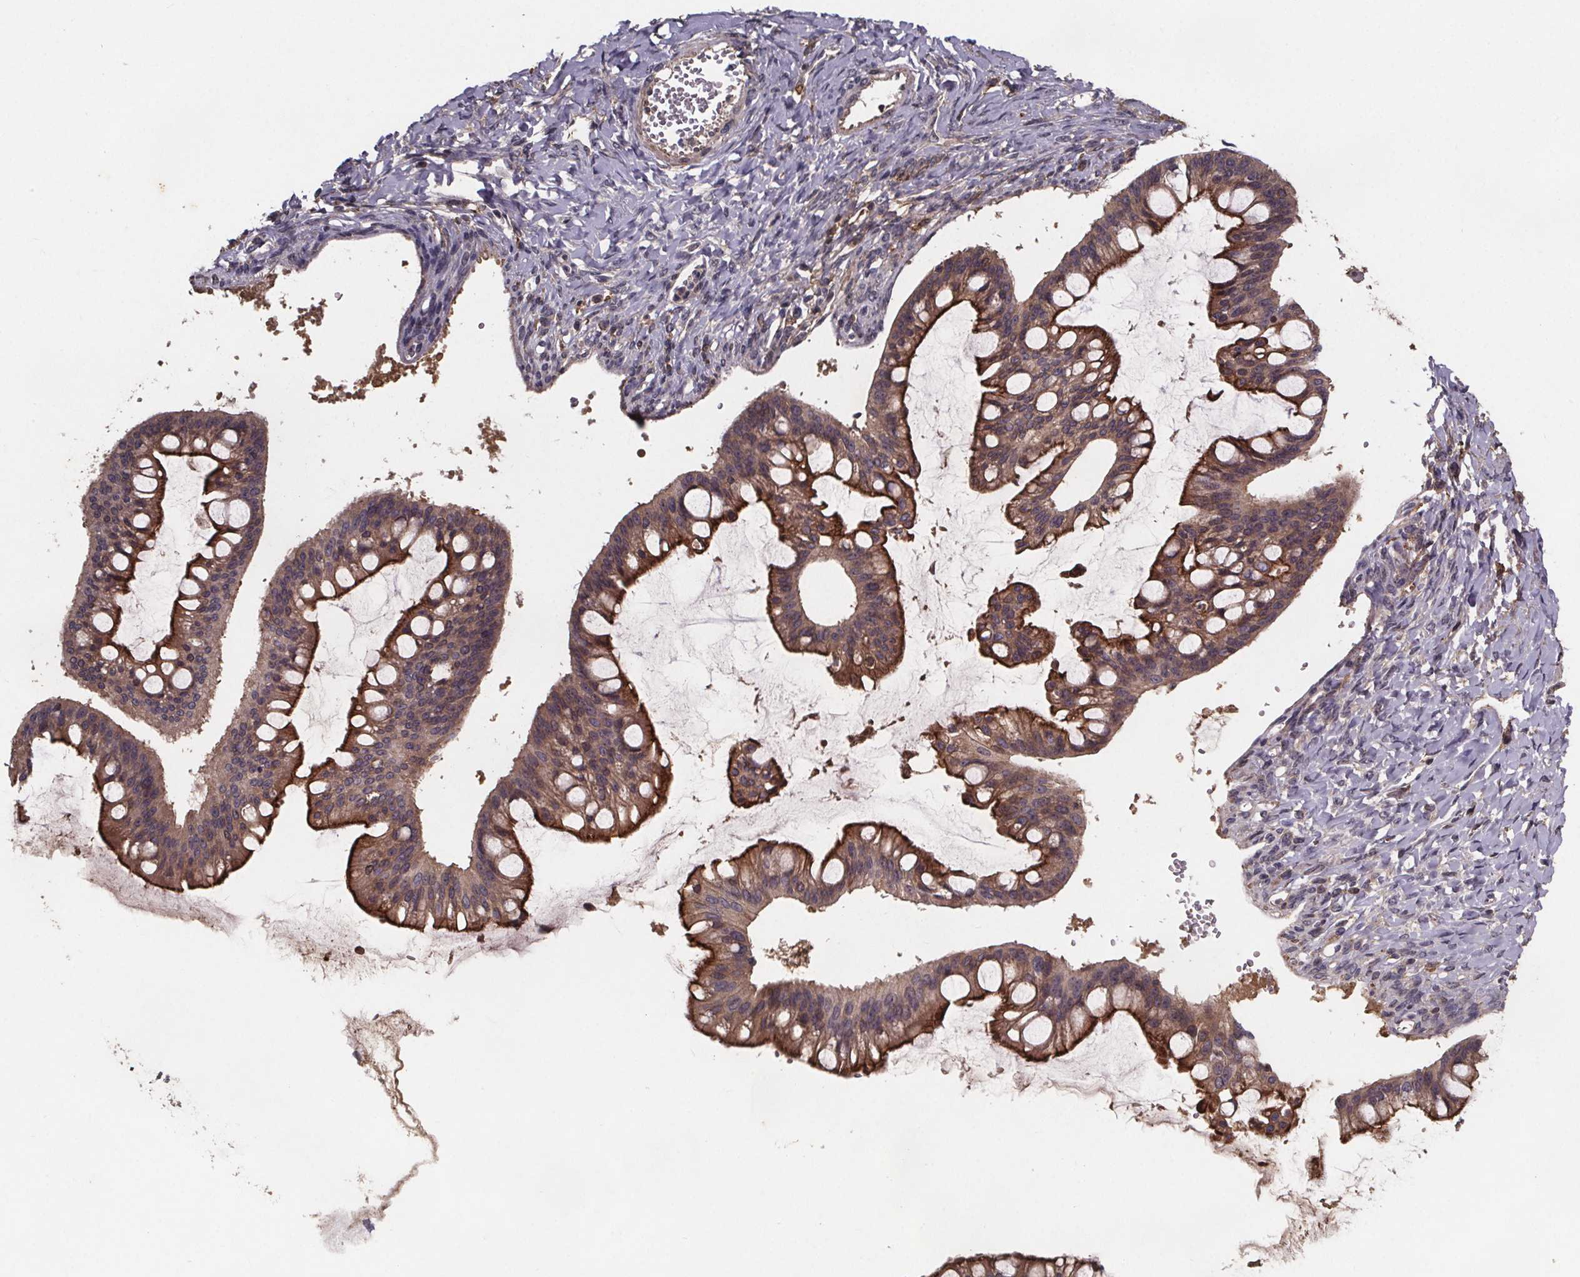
{"staining": {"intensity": "moderate", "quantity": "25%-75%", "location": "cytoplasmic/membranous"}, "tissue": "ovarian cancer", "cell_type": "Tumor cells", "image_type": "cancer", "snomed": [{"axis": "morphology", "description": "Cystadenocarcinoma, mucinous, NOS"}, {"axis": "topography", "description": "Ovary"}], "caption": "Human ovarian mucinous cystadenocarcinoma stained with a brown dye shows moderate cytoplasmic/membranous positive expression in approximately 25%-75% of tumor cells.", "gene": "FASTKD3", "patient": {"sex": "female", "age": 73}}